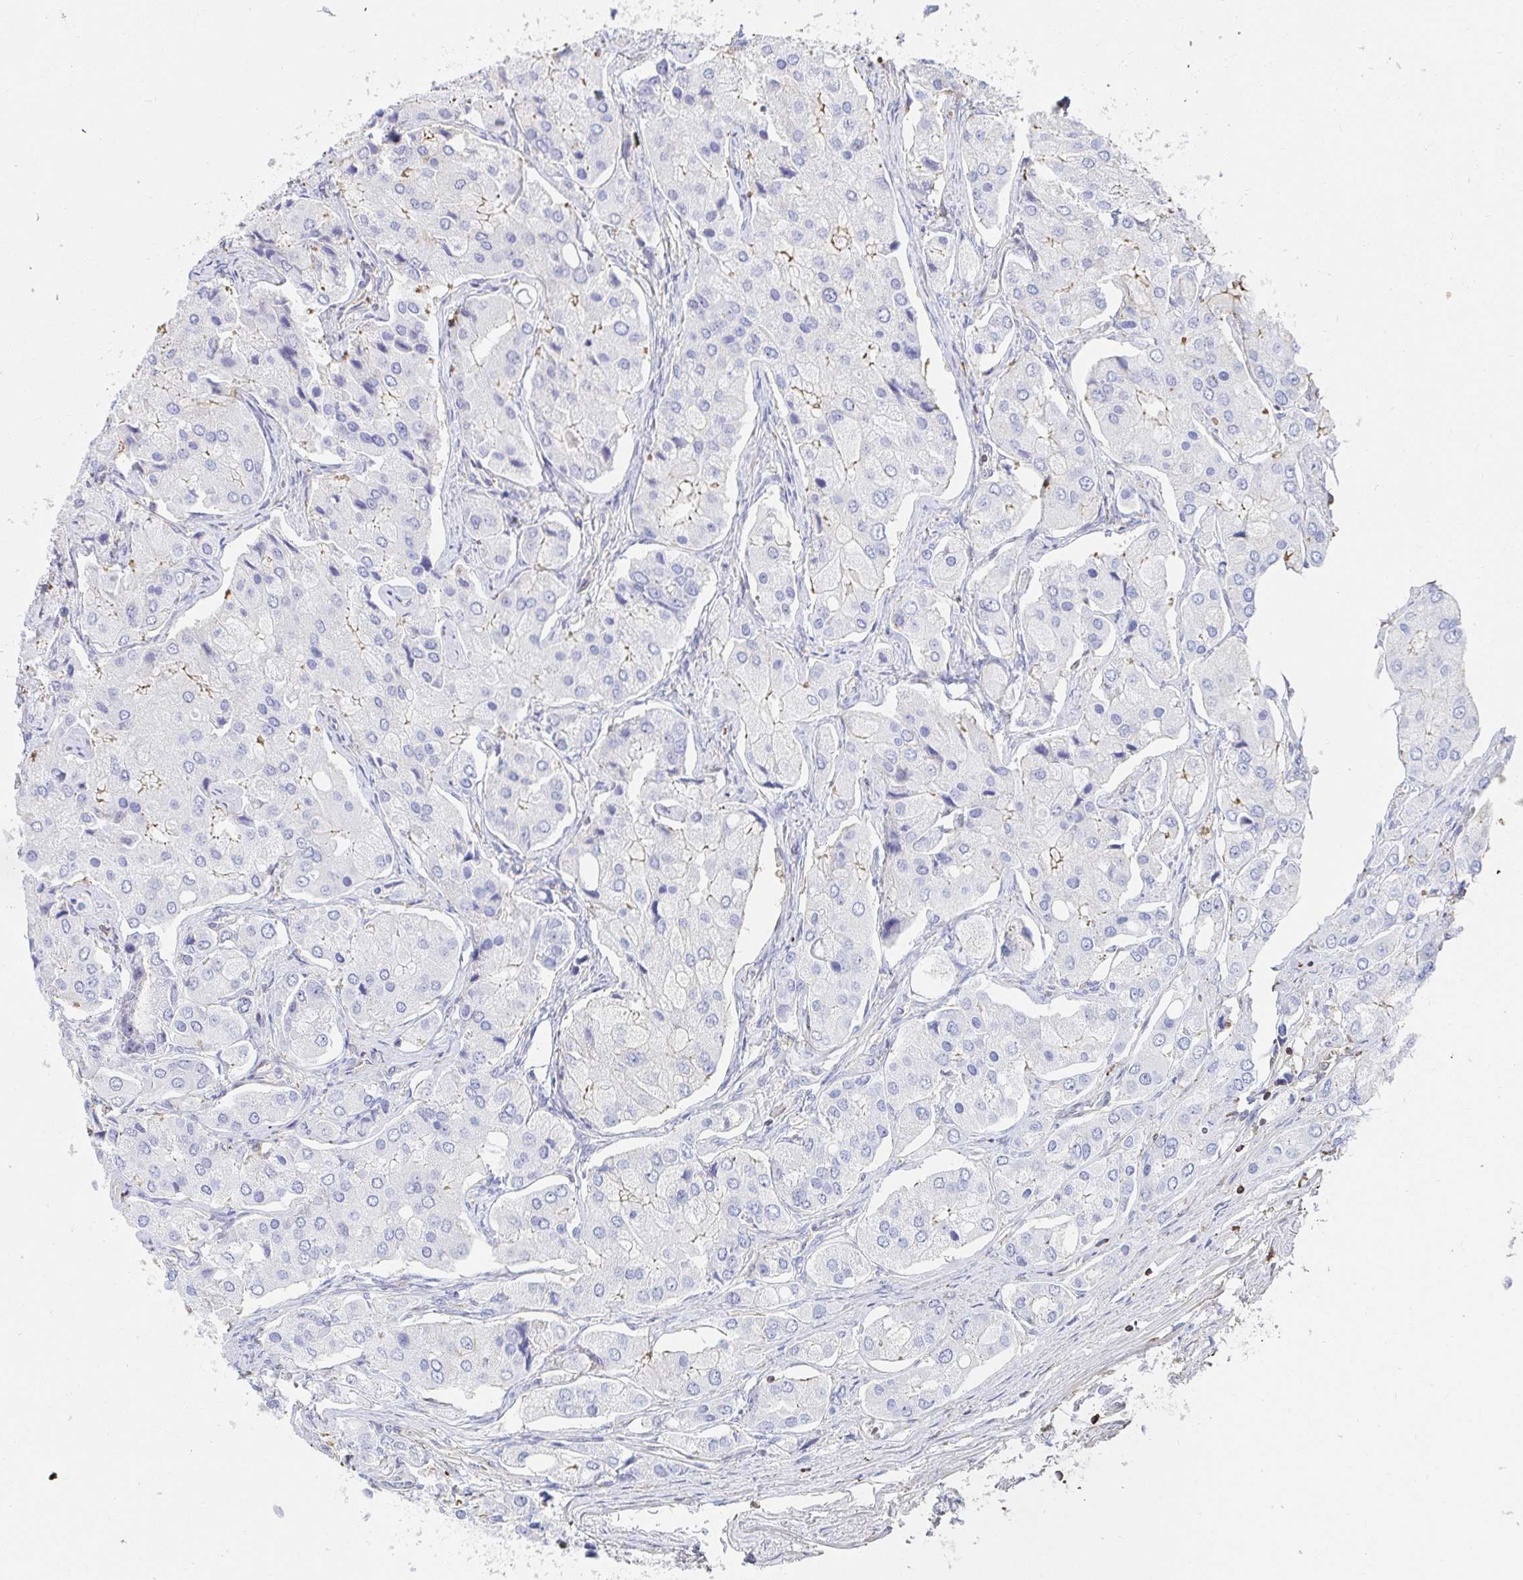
{"staining": {"intensity": "negative", "quantity": "none", "location": "none"}, "tissue": "prostate cancer", "cell_type": "Tumor cells", "image_type": "cancer", "snomed": [{"axis": "morphology", "description": "Adenocarcinoma, Low grade"}, {"axis": "topography", "description": "Prostate"}], "caption": "High power microscopy micrograph of an IHC image of low-grade adenocarcinoma (prostate), revealing no significant positivity in tumor cells. (Stains: DAB immunohistochemistry (IHC) with hematoxylin counter stain, Microscopy: brightfield microscopy at high magnification).", "gene": "PTPN14", "patient": {"sex": "male", "age": 69}}